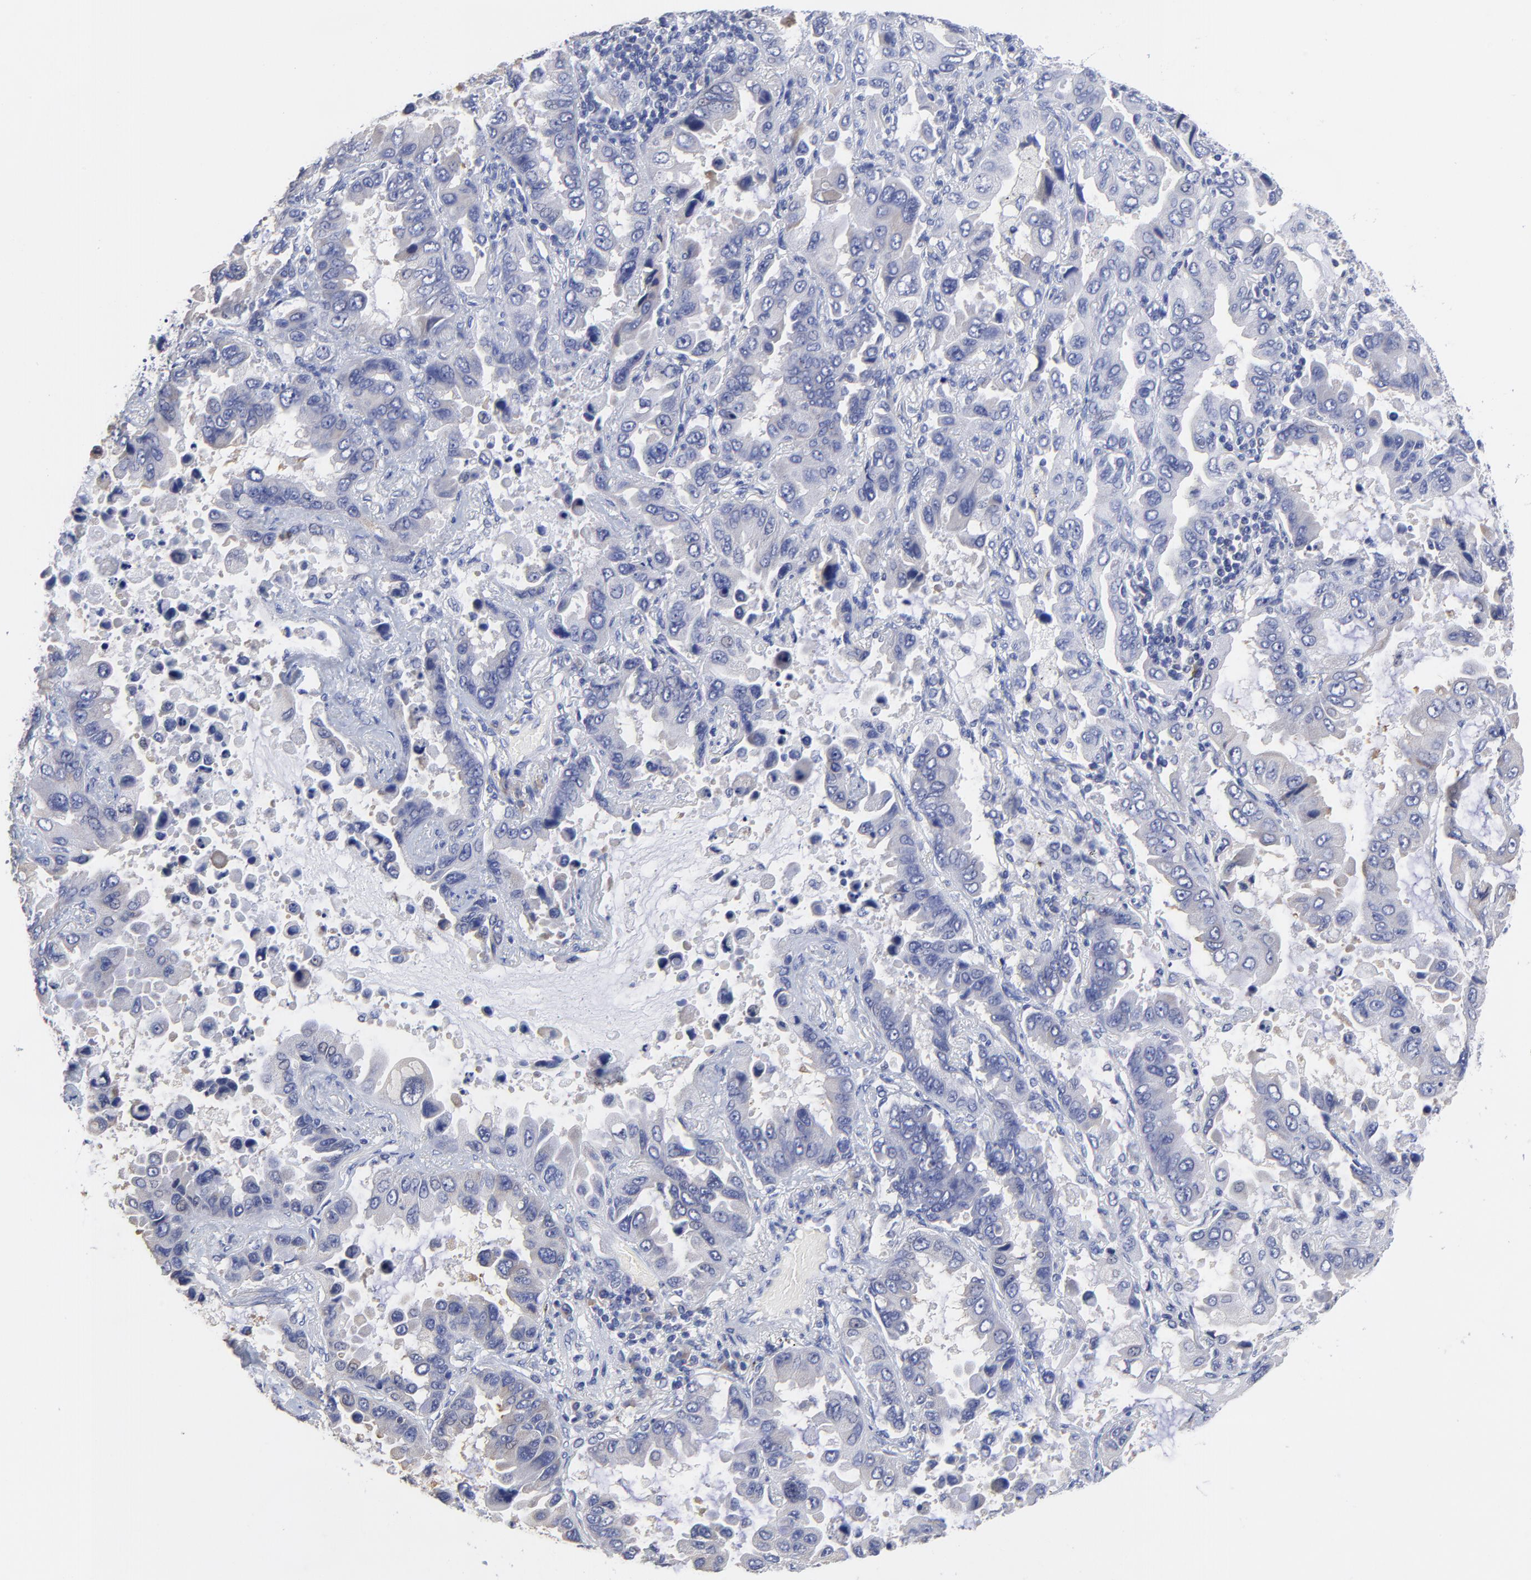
{"staining": {"intensity": "negative", "quantity": "none", "location": "none"}, "tissue": "lung cancer", "cell_type": "Tumor cells", "image_type": "cancer", "snomed": [{"axis": "morphology", "description": "Adenocarcinoma, NOS"}, {"axis": "topography", "description": "Lung"}], "caption": "Photomicrograph shows no protein staining in tumor cells of lung cancer tissue. (Stains: DAB immunohistochemistry with hematoxylin counter stain, Microscopy: brightfield microscopy at high magnification).", "gene": "LAX1", "patient": {"sex": "male", "age": 64}}